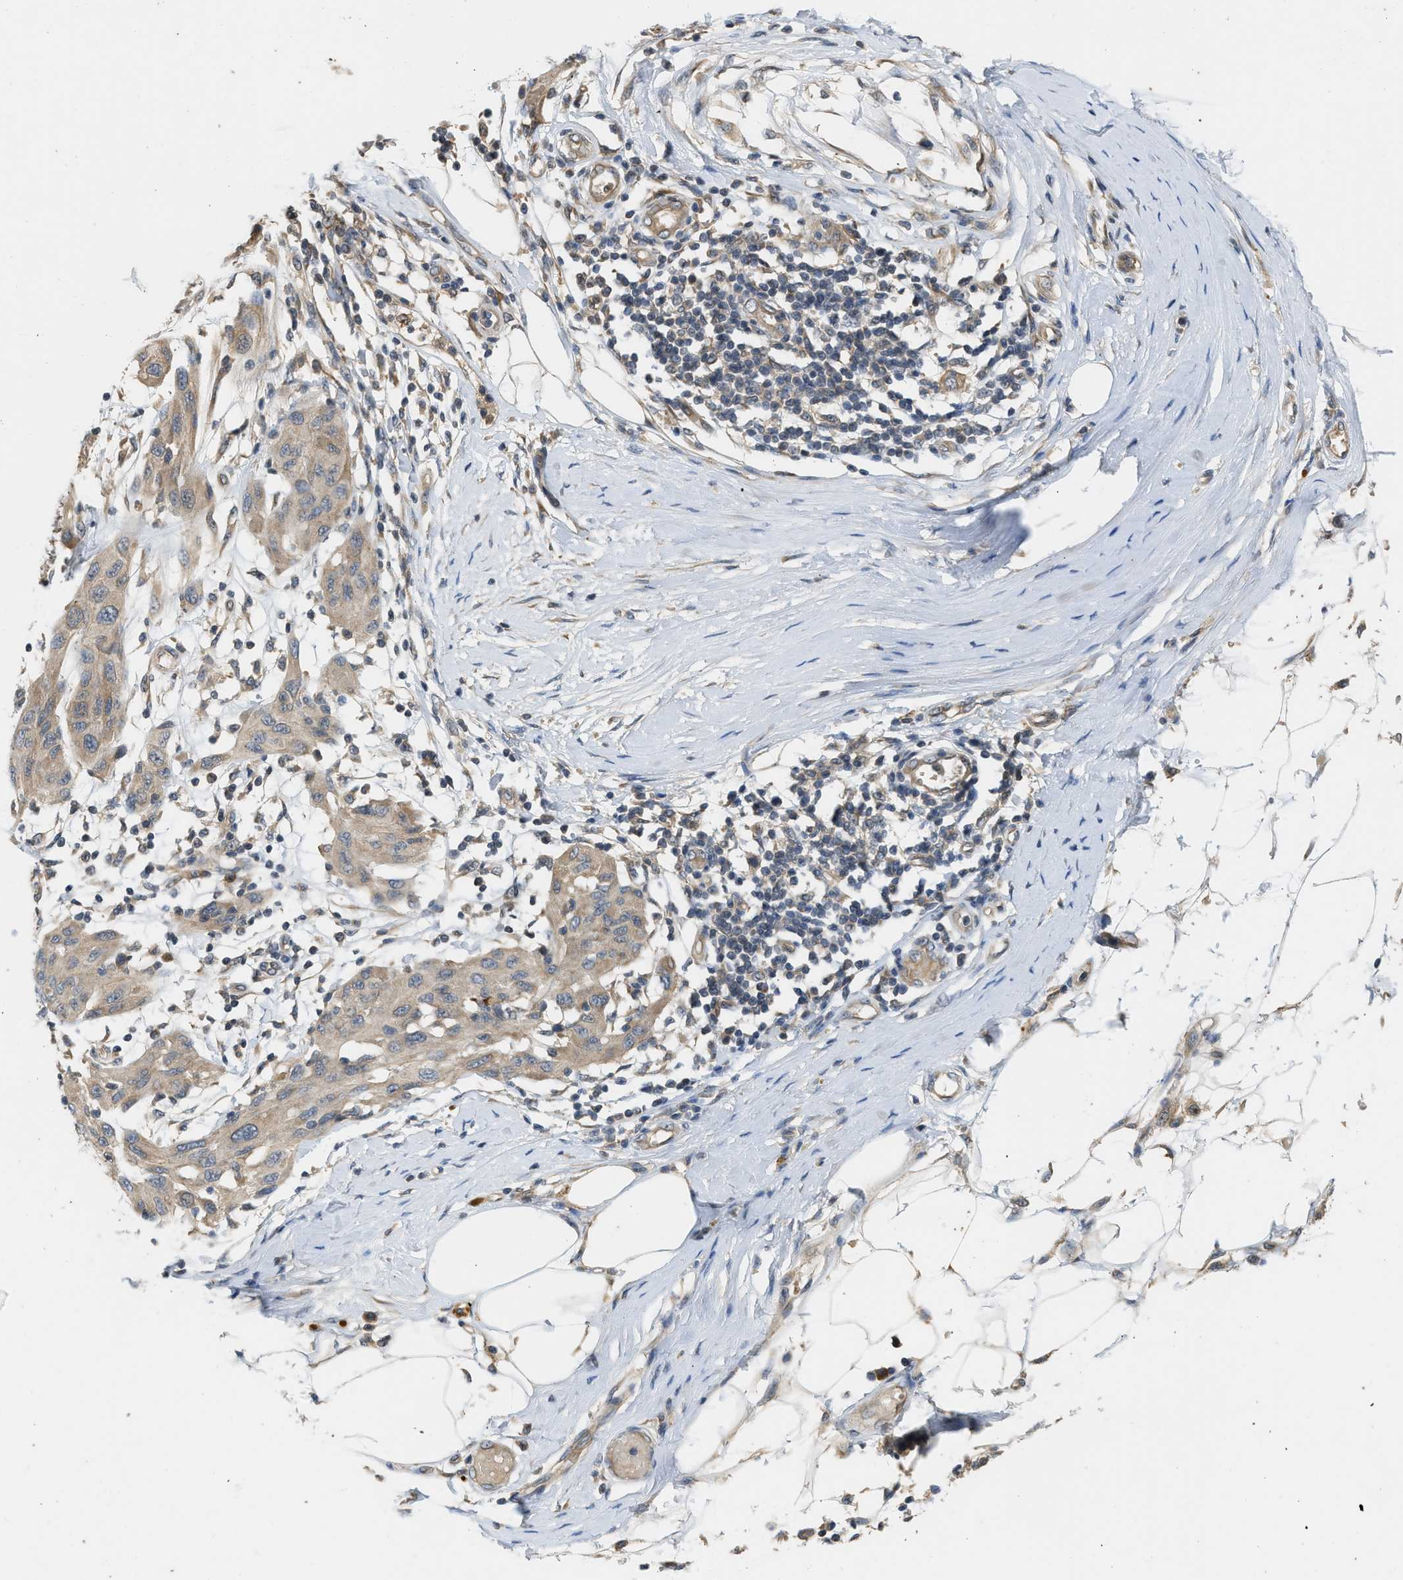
{"staining": {"intensity": "weak", "quantity": ">75%", "location": "cytoplasmic/membranous"}, "tissue": "melanoma", "cell_type": "Tumor cells", "image_type": "cancer", "snomed": [{"axis": "morphology", "description": "Normal tissue, NOS"}, {"axis": "morphology", "description": "Malignant melanoma, NOS"}, {"axis": "topography", "description": "Skin"}], "caption": "IHC micrograph of neoplastic tissue: human malignant melanoma stained using immunohistochemistry reveals low levels of weak protein expression localized specifically in the cytoplasmic/membranous of tumor cells, appearing as a cytoplasmic/membranous brown color.", "gene": "ADCY8", "patient": {"sex": "male", "age": 62}}